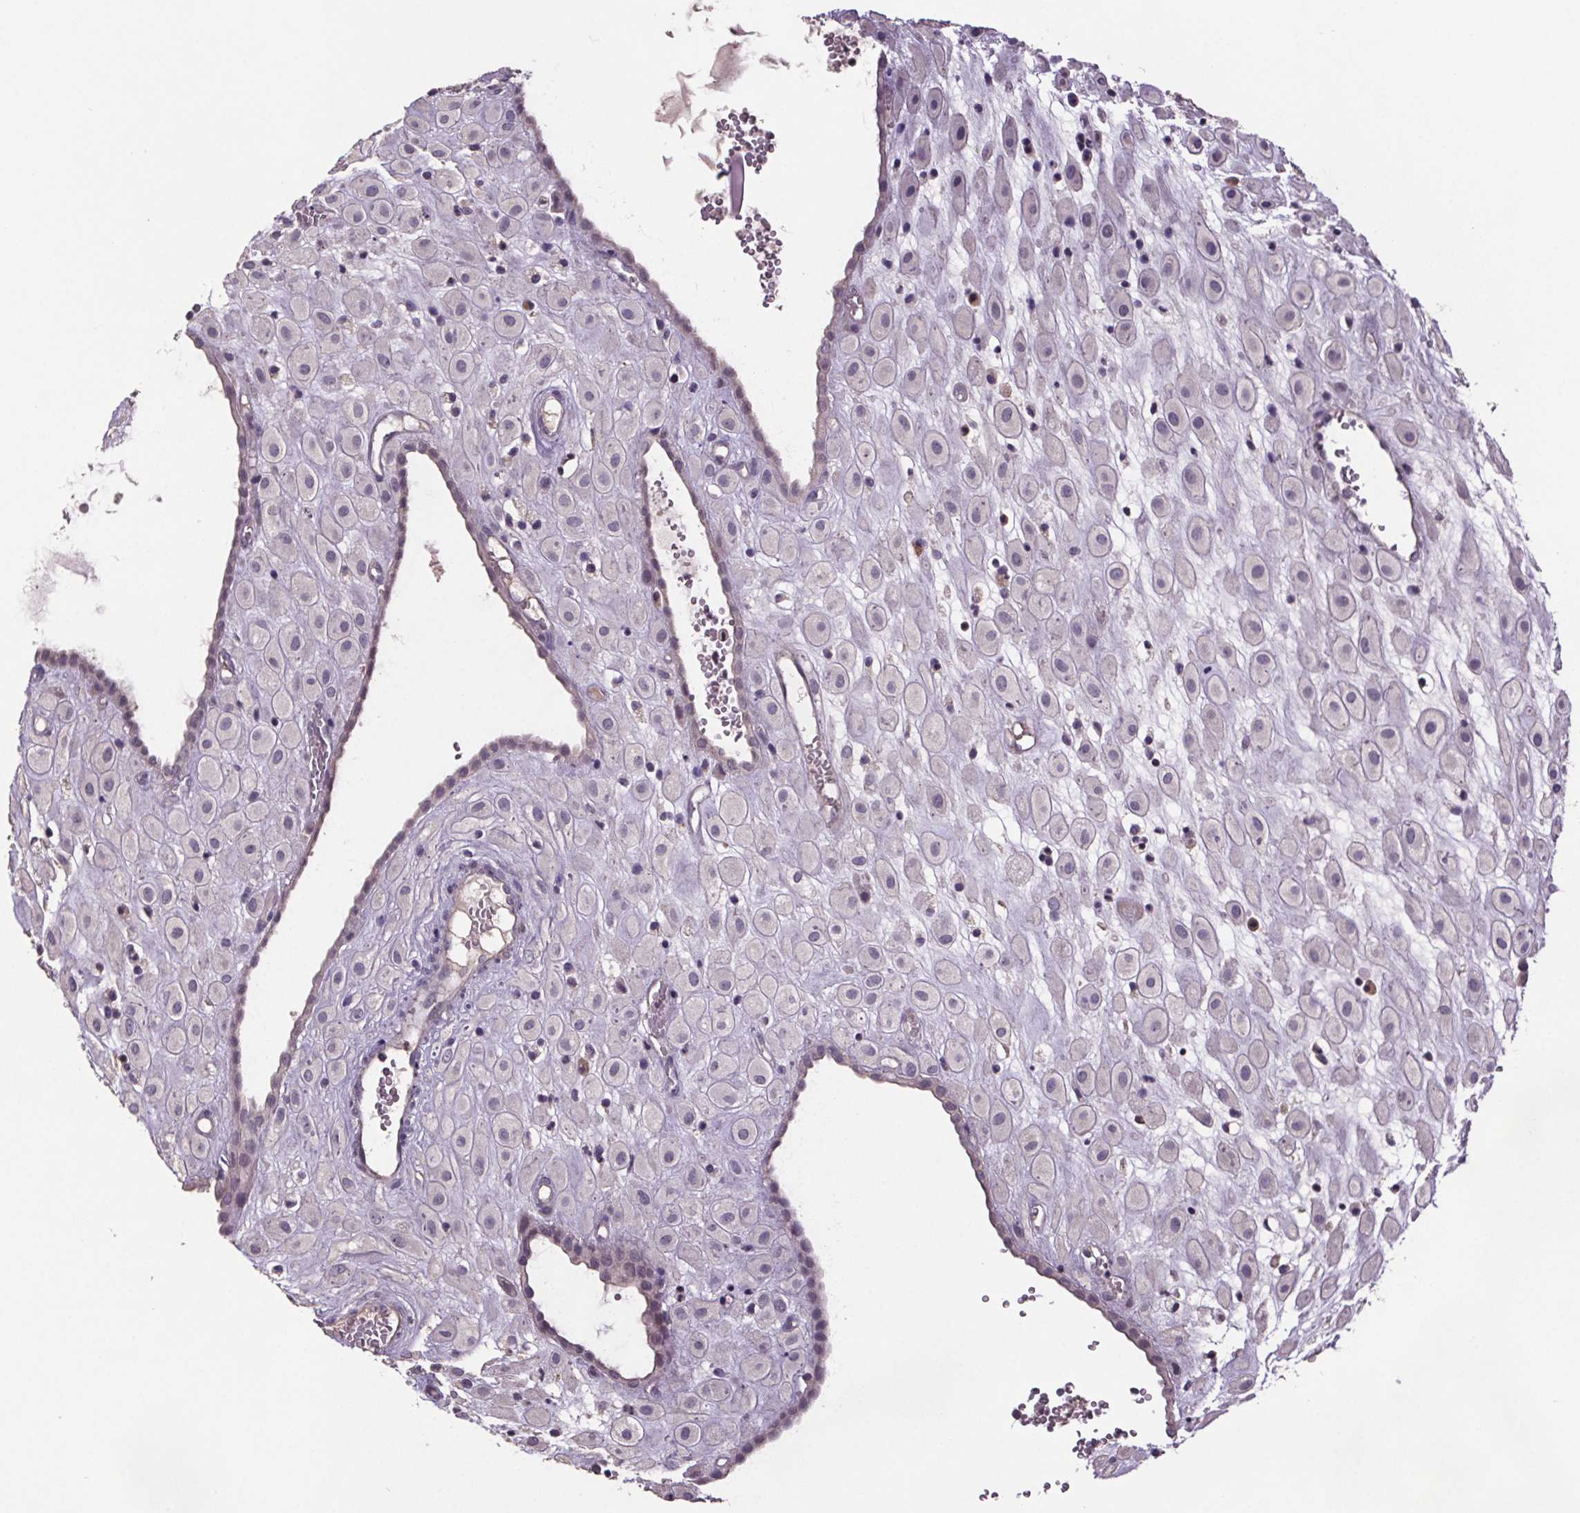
{"staining": {"intensity": "negative", "quantity": "none", "location": "none"}, "tissue": "placenta", "cell_type": "Decidual cells", "image_type": "normal", "snomed": [{"axis": "morphology", "description": "Normal tissue, NOS"}, {"axis": "topography", "description": "Placenta"}], "caption": "Immunohistochemical staining of normal human placenta displays no significant staining in decidual cells. (DAB IHC, high magnification).", "gene": "CLN3", "patient": {"sex": "female", "age": 24}}